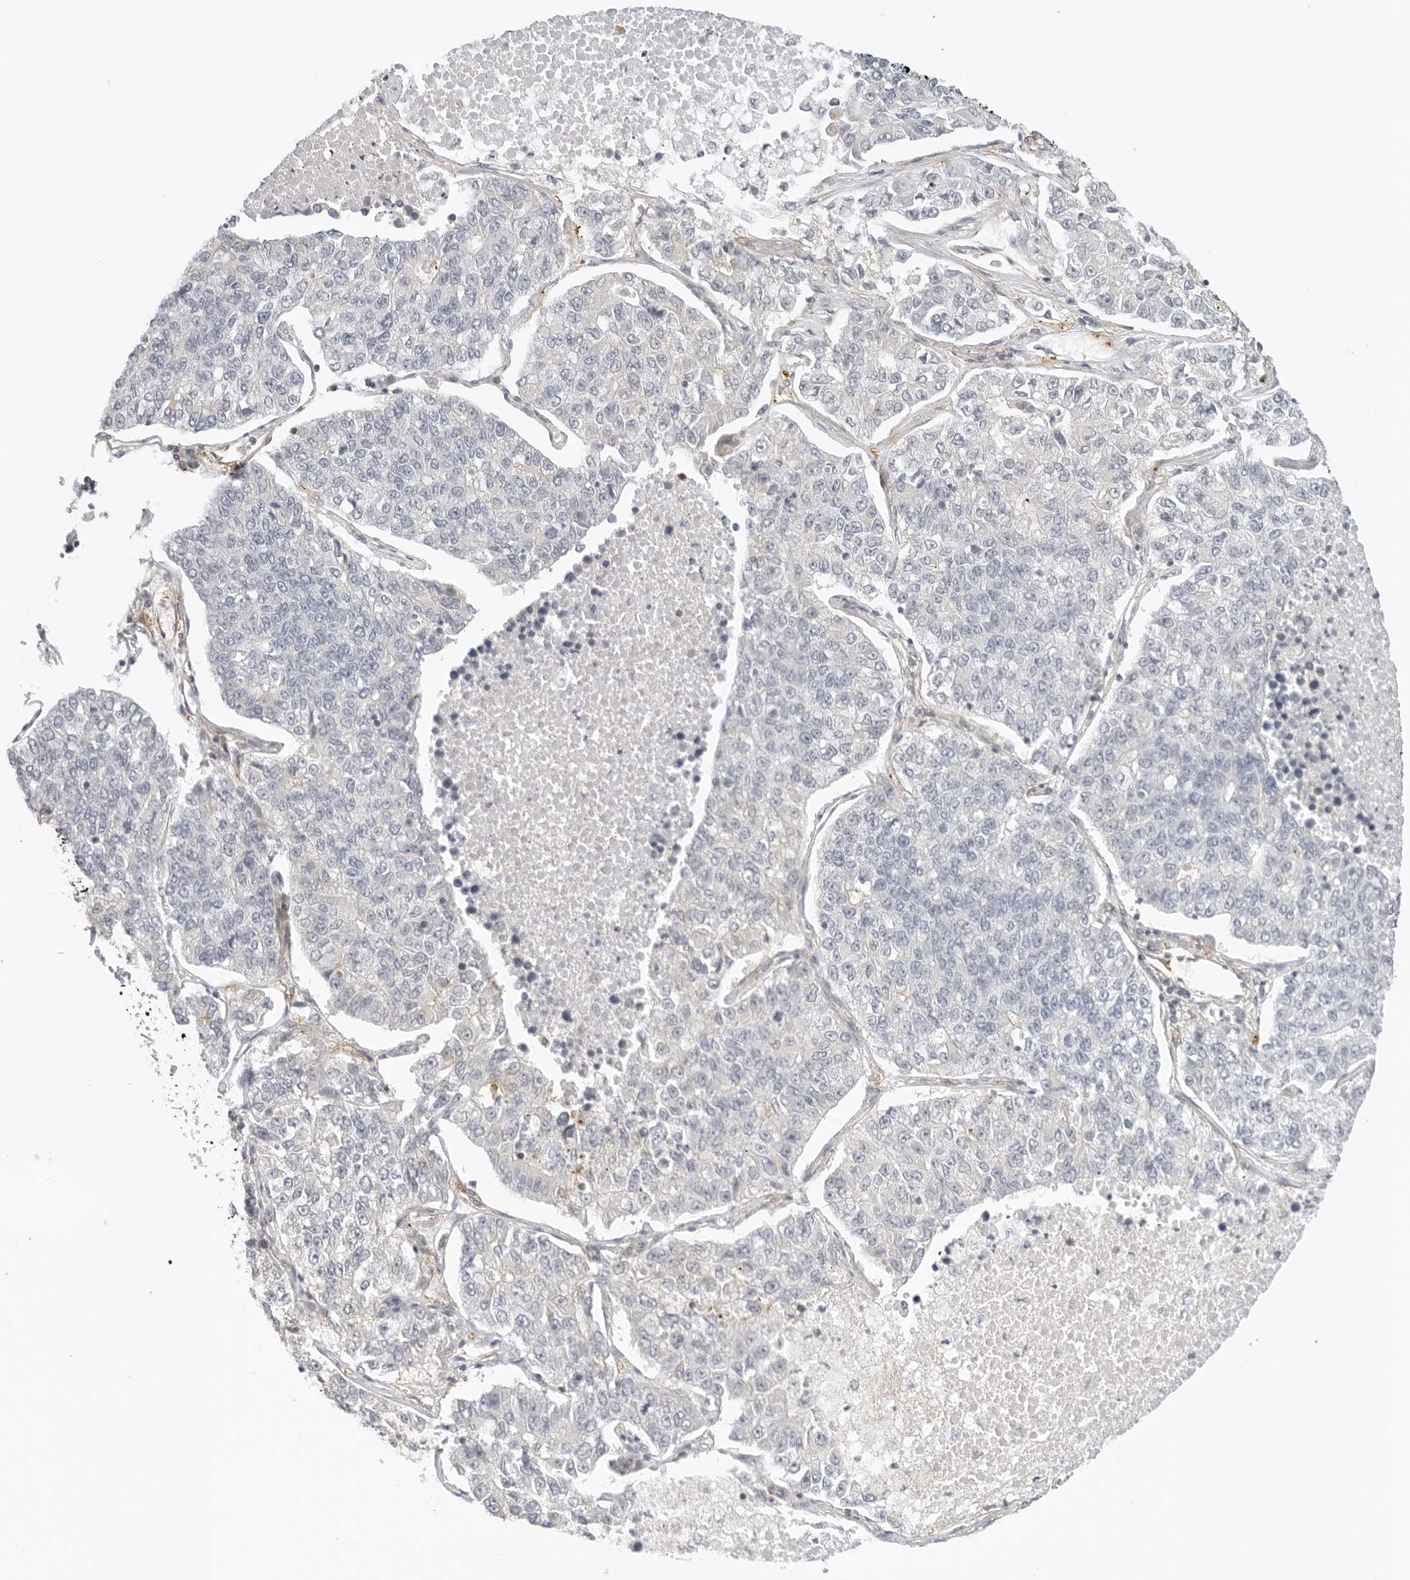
{"staining": {"intensity": "negative", "quantity": "none", "location": "none"}, "tissue": "lung cancer", "cell_type": "Tumor cells", "image_type": "cancer", "snomed": [{"axis": "morphology", "description": "Adenocarcinoma, NOS"}, {"axis": "topography", "description": "Lung"}], "caption": "Tumor cells show no significant staining in lung cancer (adenocarcinoma).", "gene": "OSCP1", "patient": {"sex": "male", "age": 49}}